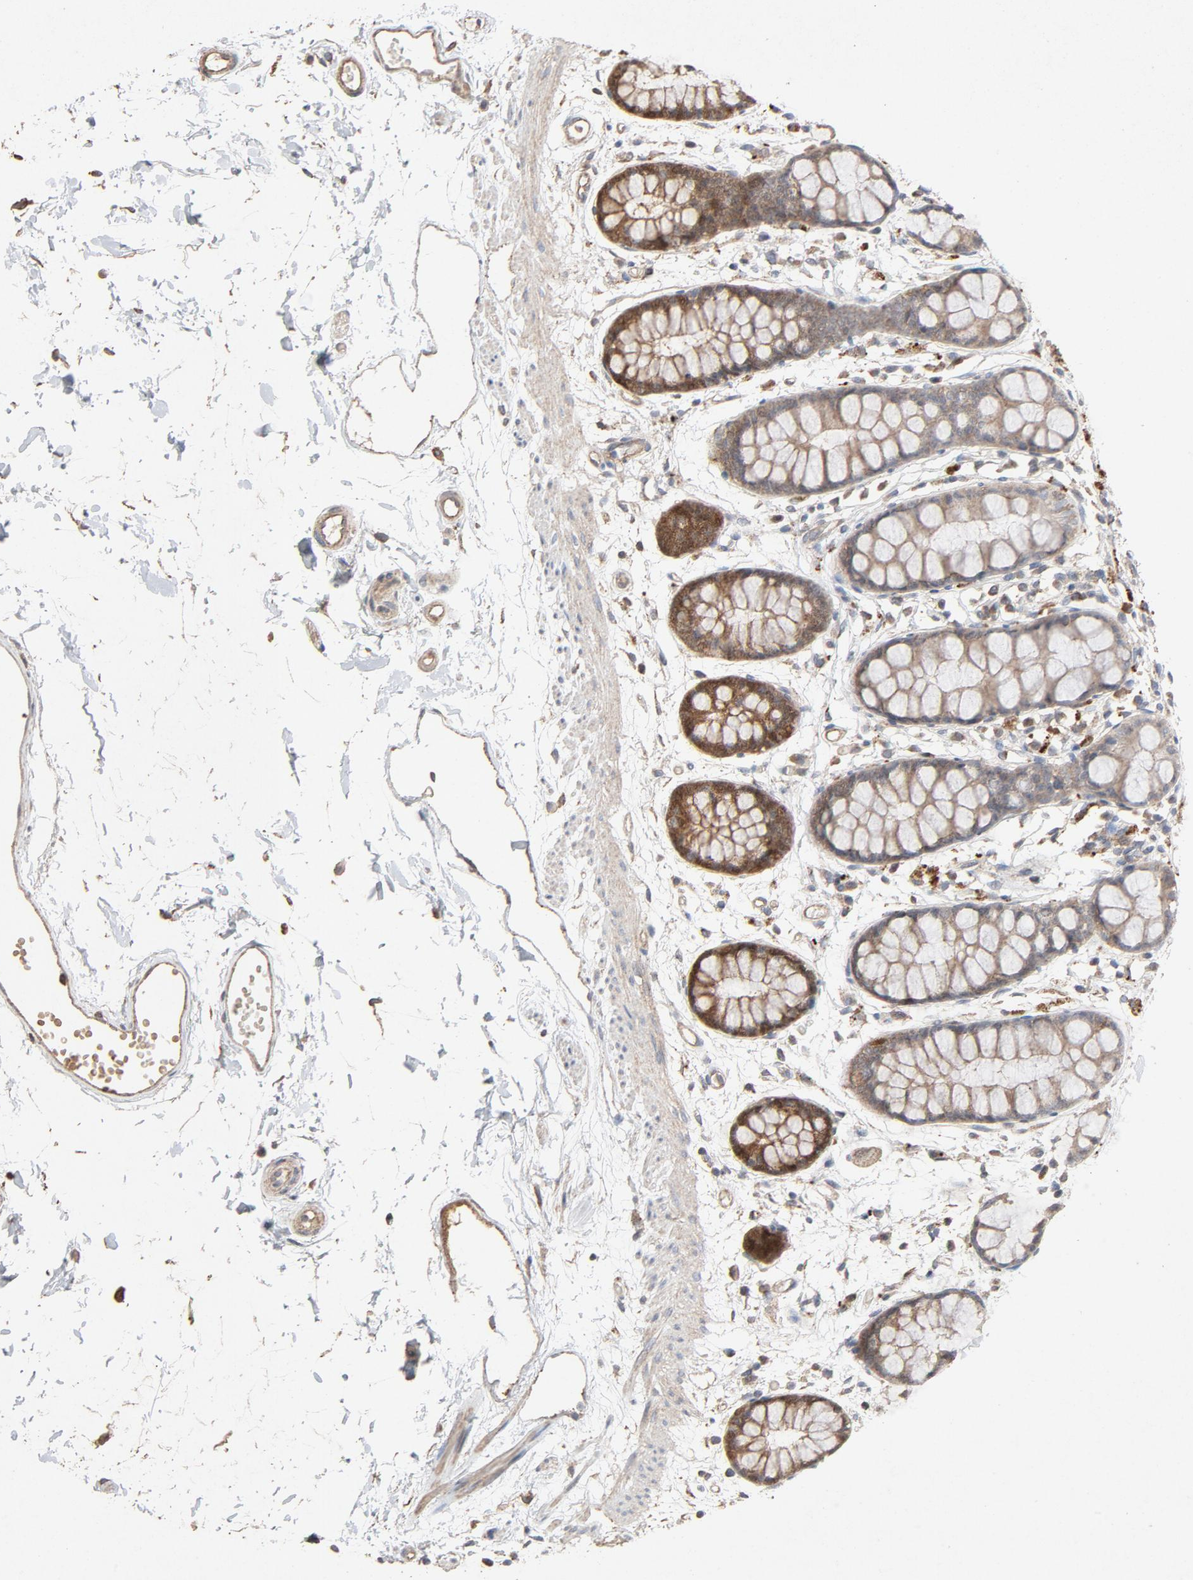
{"staining": {"intensity": "strong", "quantity": "<25%", "location": "cytoplasmic/membranous"}, "tissue": "rectum", "cell_type": "Glandular cells", "image_type": "normal", "snomed": [{"axis": "morphology", "description": "Normal tissue, NOS"}, {"axis": "topography", "description": "Rectum"}], "caption": "Immunohistochemistry (IHC) histopathology image of unremarkable rectum stained for a protein (brown), which shows medium levels of strong cytoplasmic/membranous staining in approximately <25% of glandular cells.", "gene": "CDK6", "patient": {"sex": "female", "age": 66}}